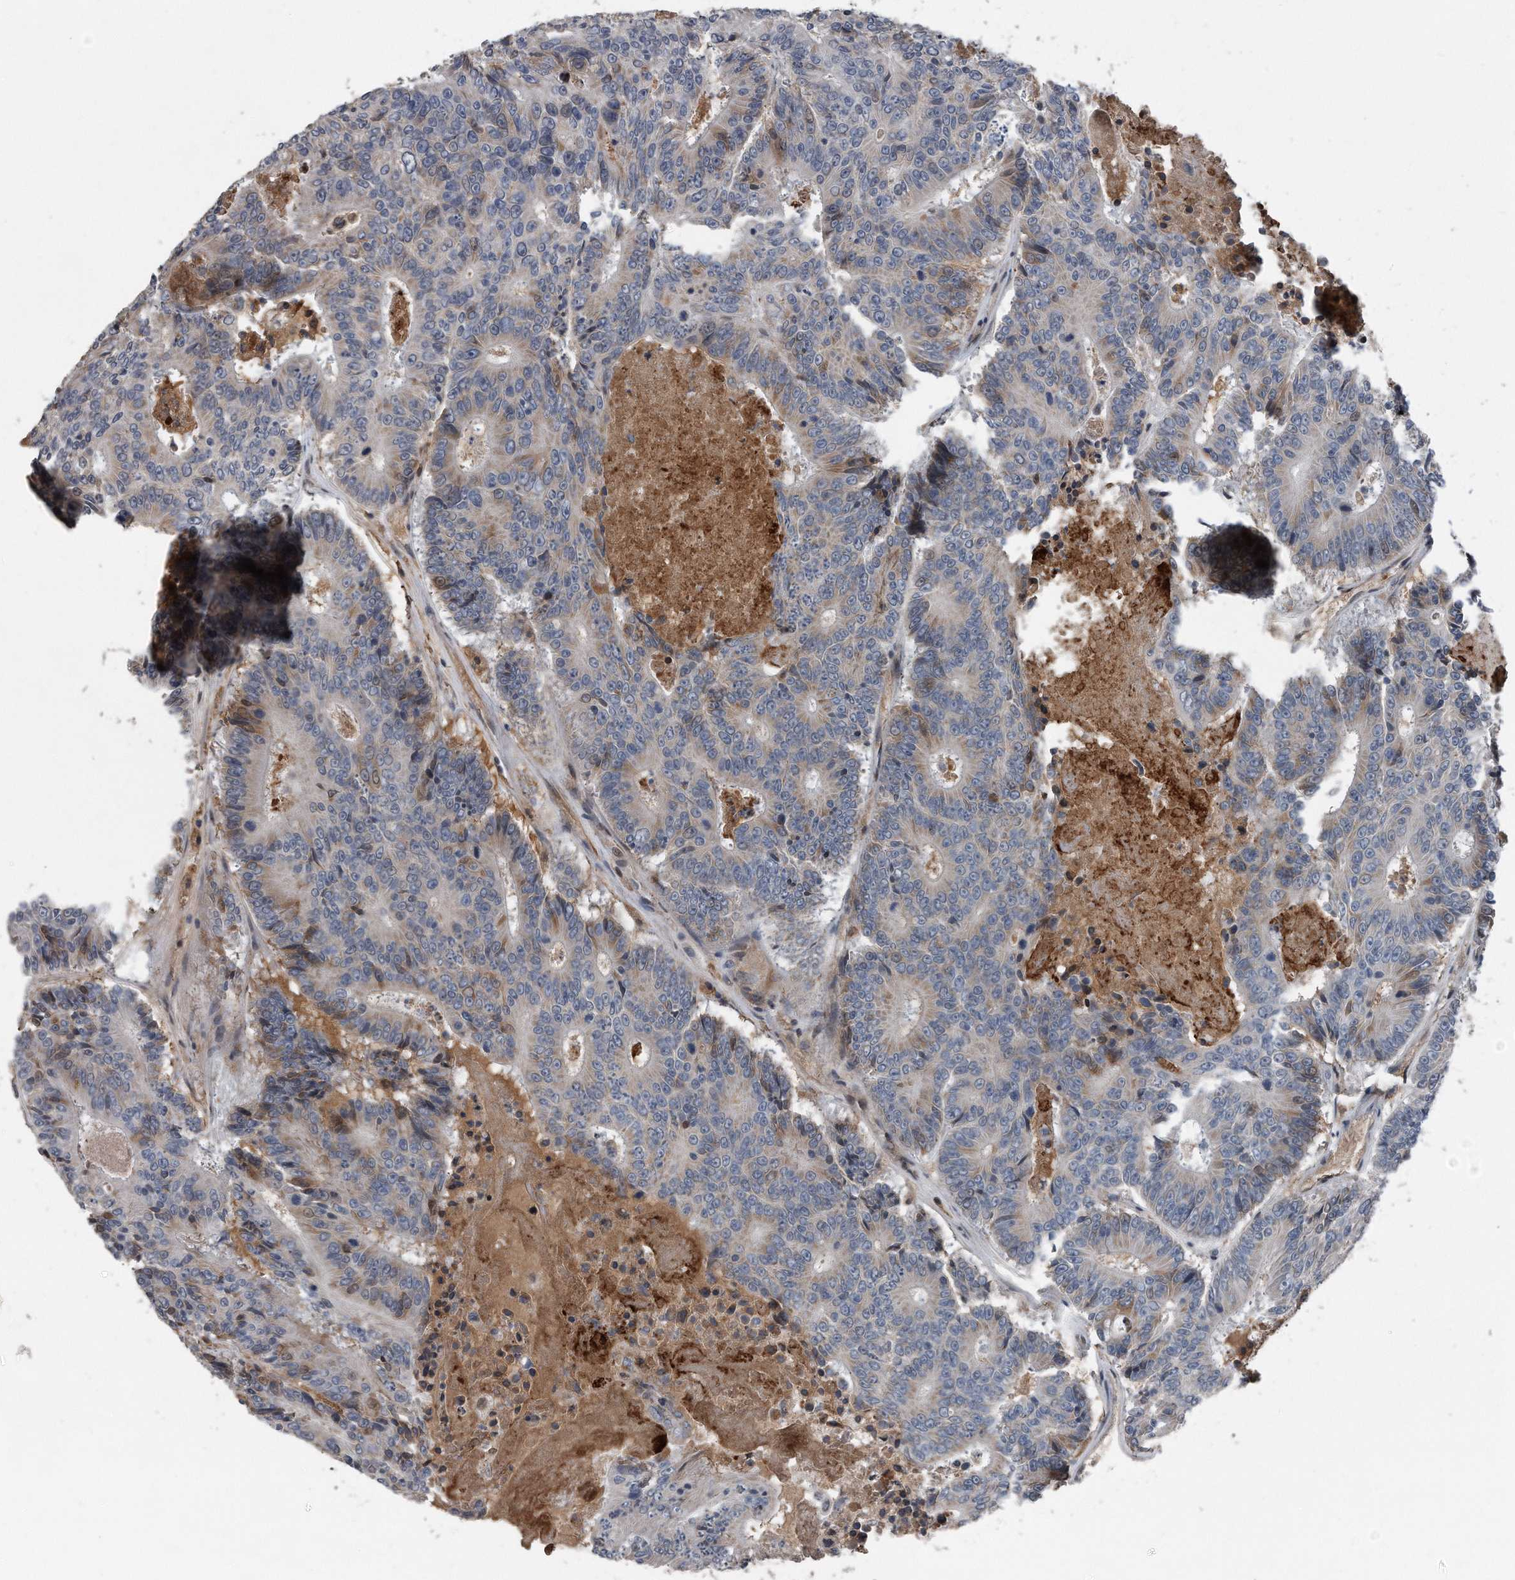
{"staining": {"intensity": "weak", "quantity": "<25%", "location": "cytoplasmic/membranous"}, "tissue": "colorectal cancer", "cell_type": "Tumor cells", "image_type": "cancer", "snomed": [{"axis": "morphology", "description": "Adenocarcinoma, NOS"}, {"axis": "topography", "description": "Colon"}], "caption": "An IHC micrograph of colorectal cancer is shown. There is no staining in tumor cells of colorectal cancer.", "gene": "DST", "patient": {"sex": "male", "age": 83}}